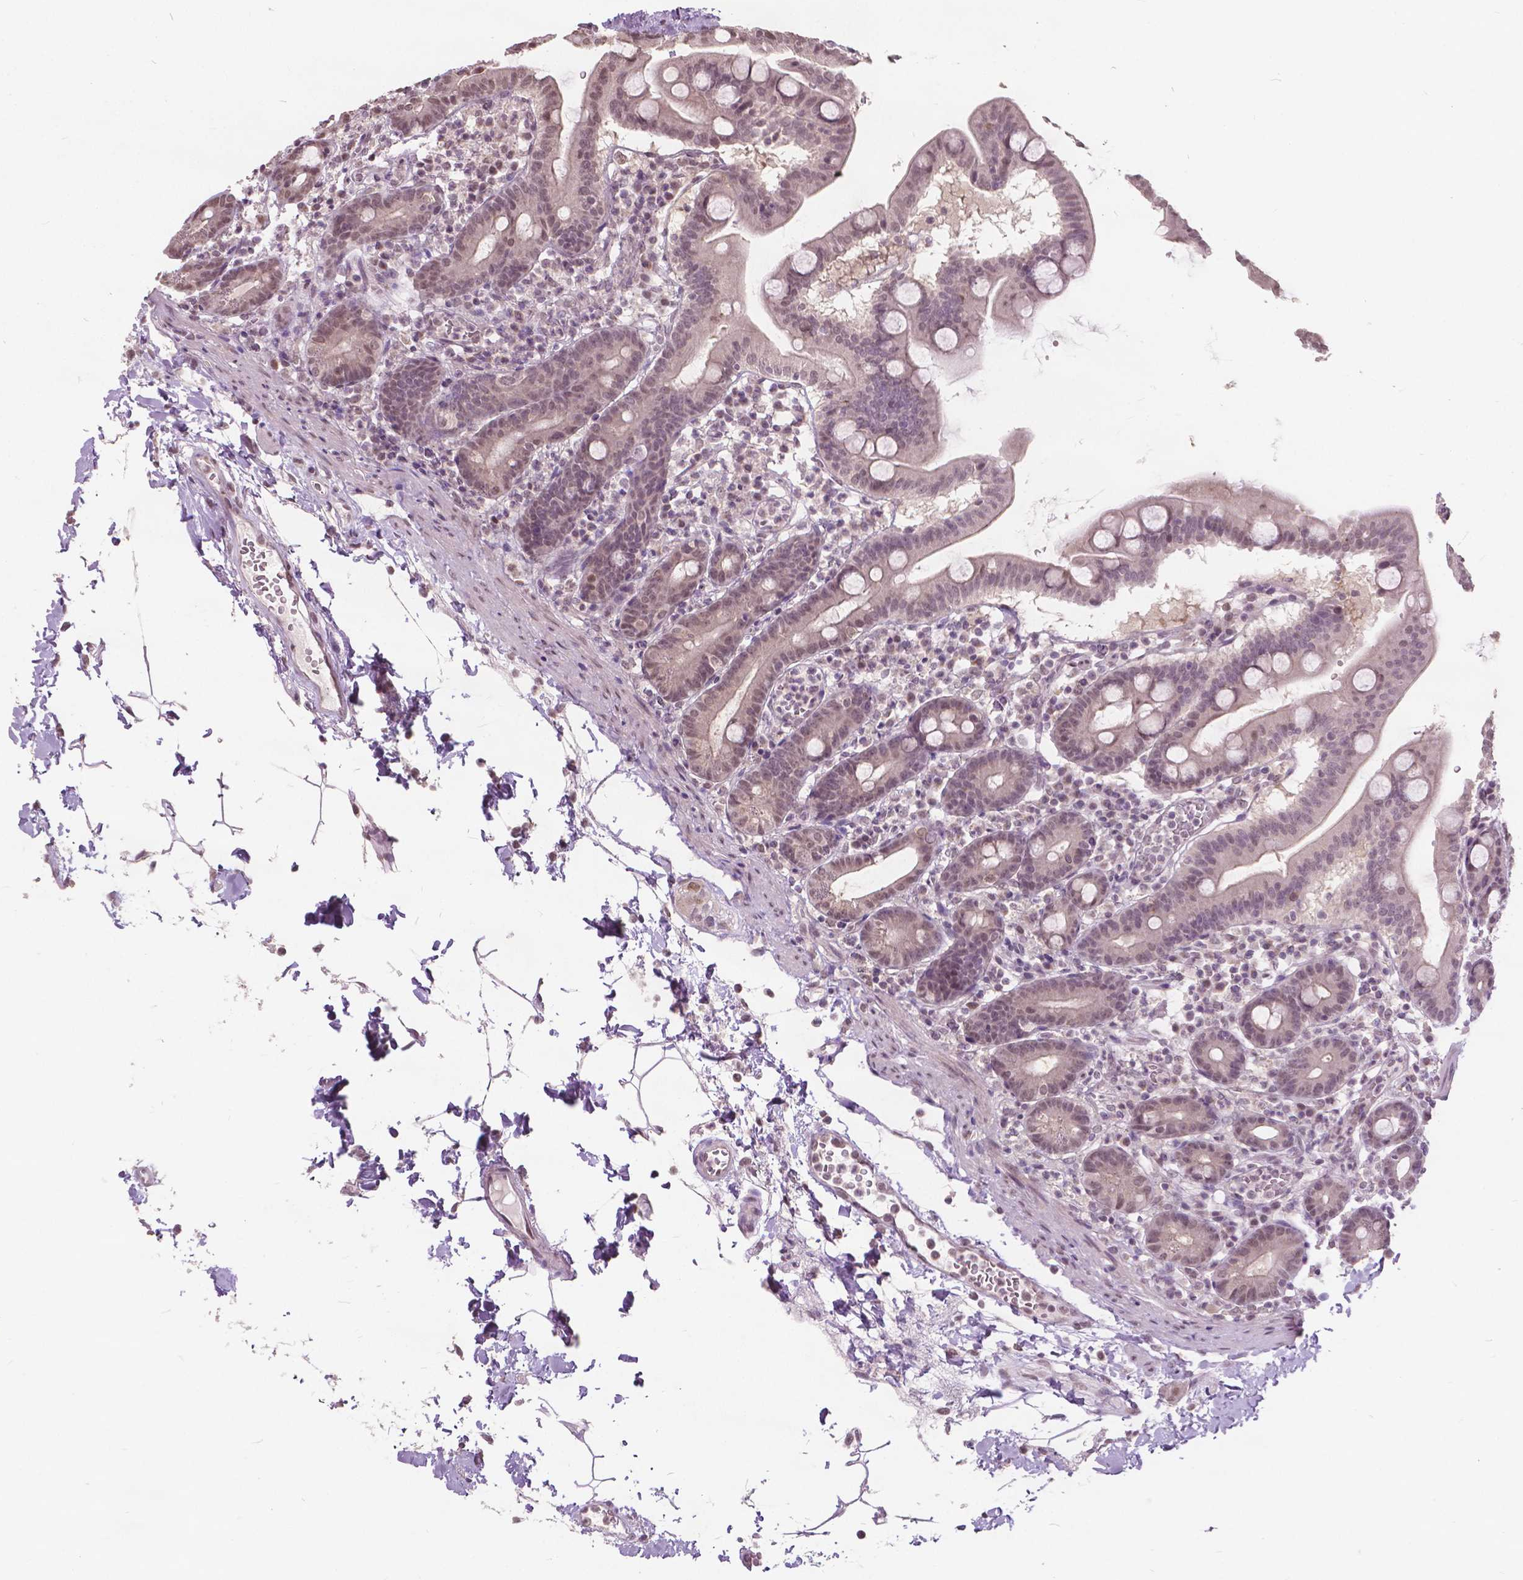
{"staining": {"intensity": "weak", "quantity": ">75%", "location": "cytoplasmic/membranous,nuclear"}, "tissue": "duodenum", "cell_type": "Glandular cells", "image_type": "normal", "snomed": [{"axis": "morphology", "description": "Normal tissue, NOS"}, {"axis": "topography", "description": "Pancreas"}, {"axis": "topography", "description": "Duodenum"}], "caption": "Glandular cells show low levels of weak cytoplasmic/membranous,nuclear expression in approximately >75% of cells in benign duodenum.", "gene": "HOXA10", "patient": {"sex": "male", "age": 59}}